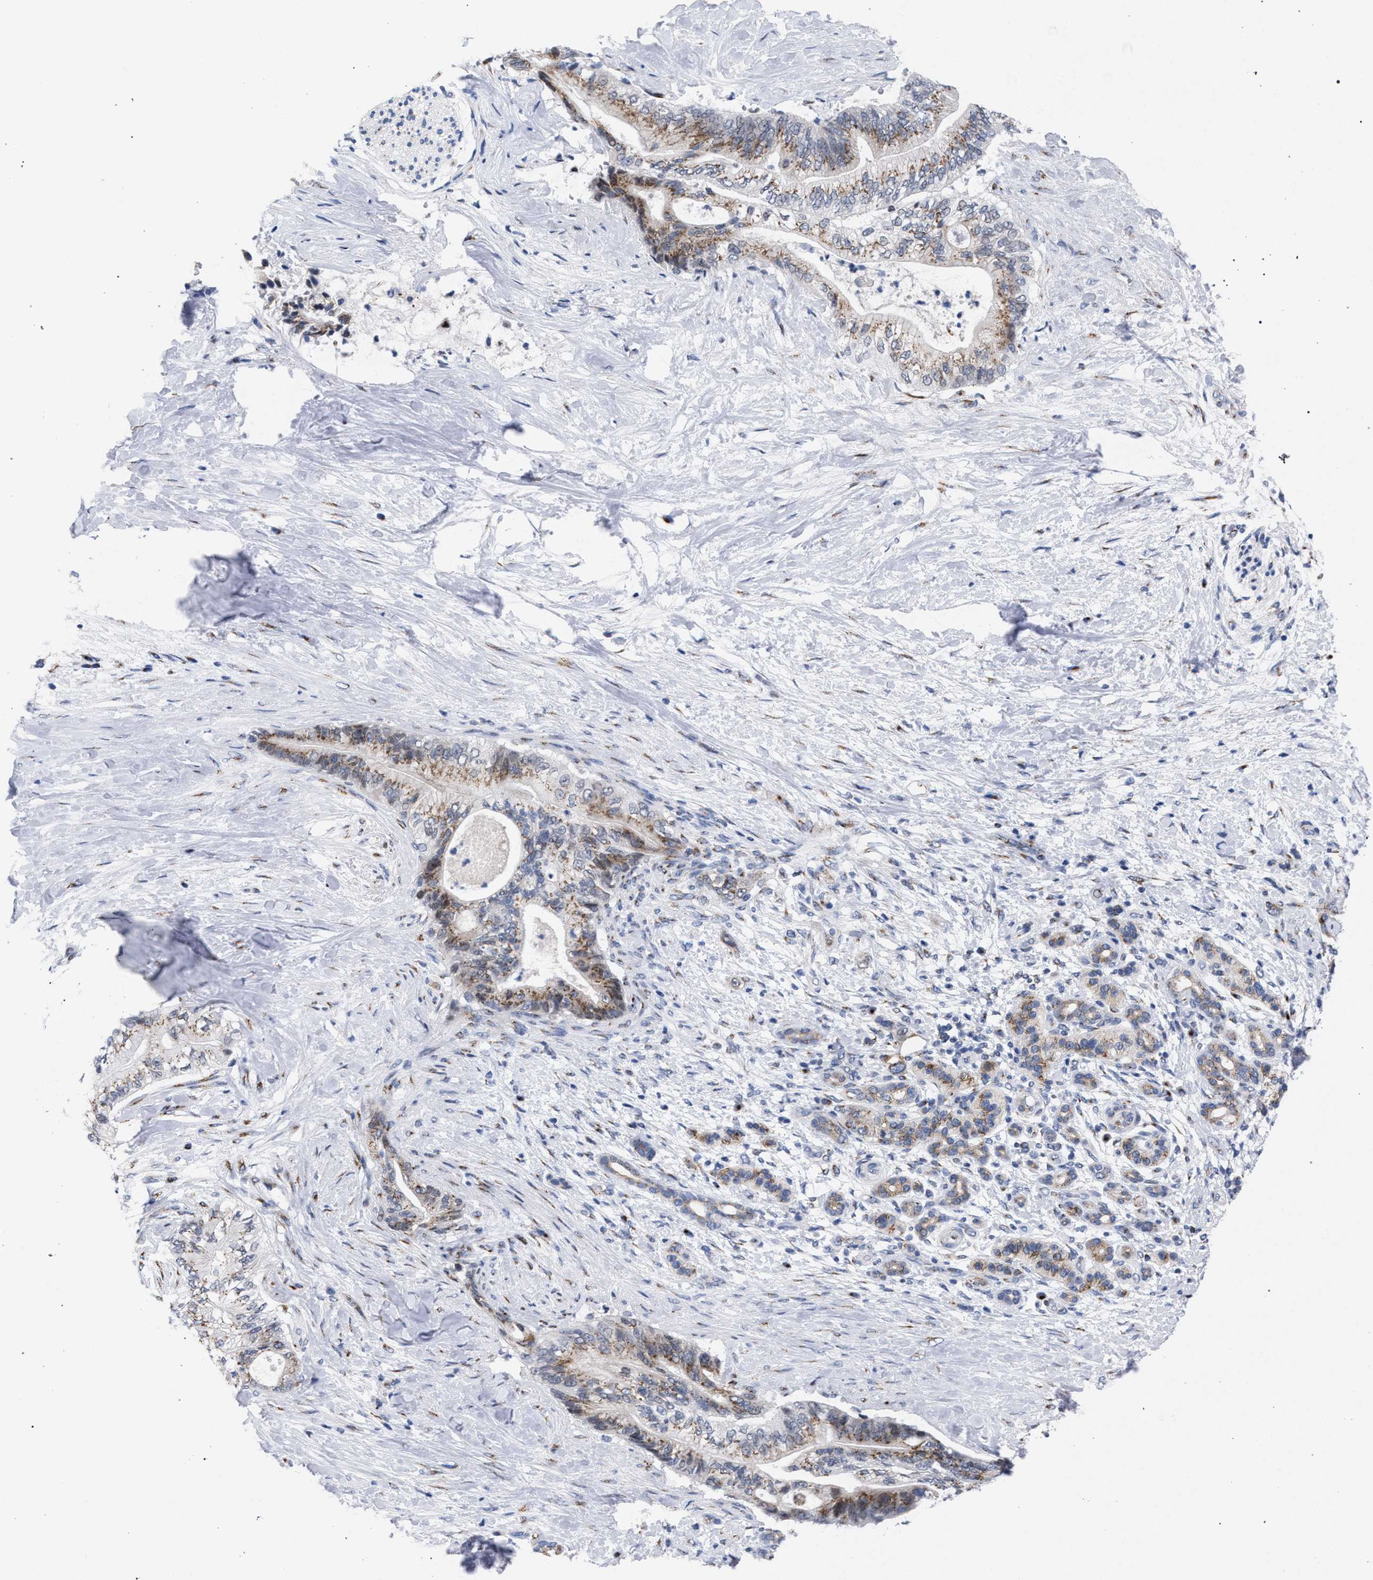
{"staining": {"intensity": "weak", "quantity": ">75%", "location": "cytoplasmic/membranous"}, "tissue": "pancreatic cancer", "cell_type": "Tumor cells", "image_type": "cancer", "snomed": [{"axis": "morphology", "description": "Adenocarcinoma, NOS"}, {"axis": "topography", "description": "Pancreas"}], "caption": "Adenocarcinoma (pancreatic) stained for a protein displays weak cytoplasmic/membranous positivity in tumor cells.", "gene": "GOLGA2", "patient": {"sex": "male", "age": 59}}